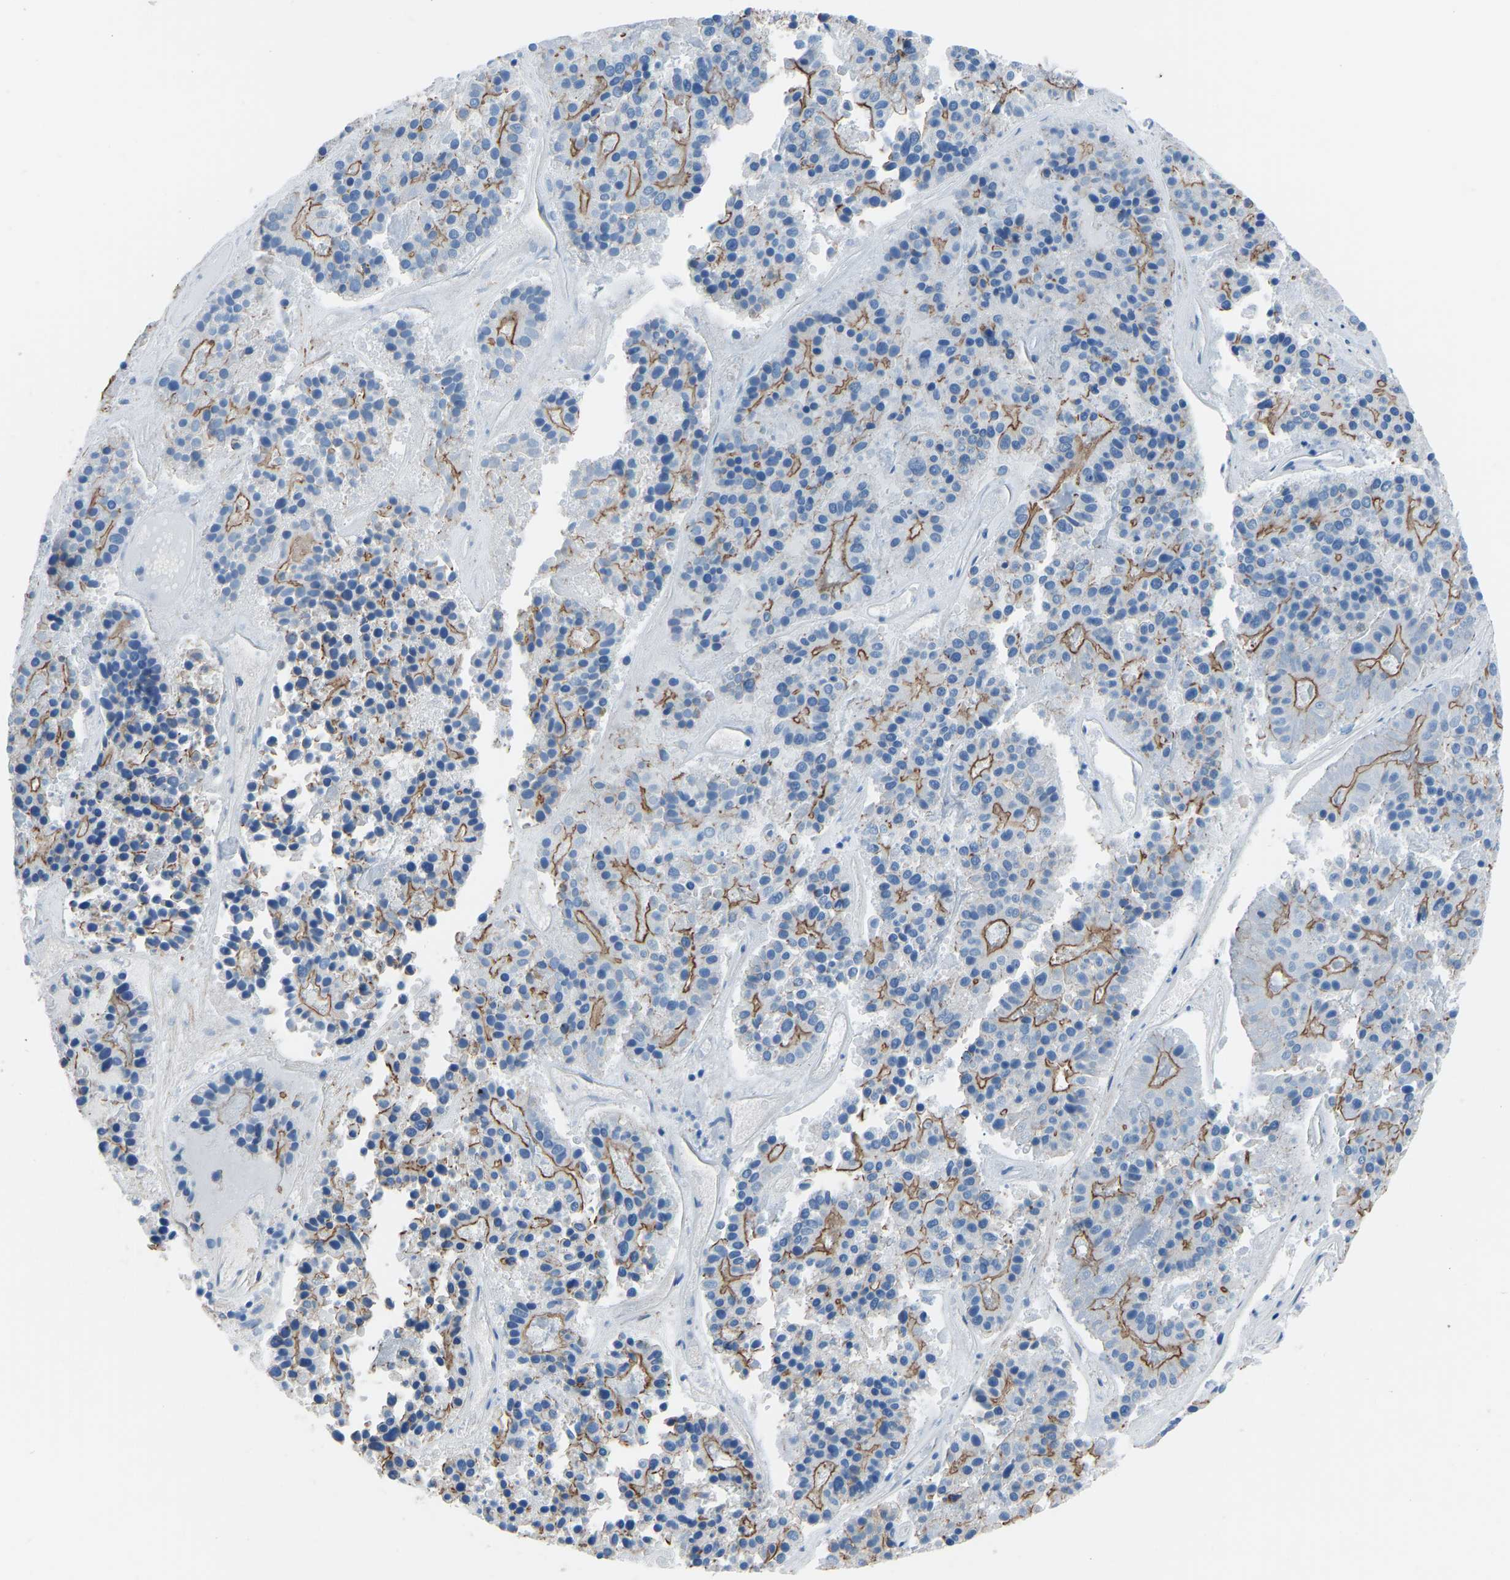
{"staining": {"intensity": "moderate", "quantity": "25%-75%", "location": "cytoplasmic/membranous"}, "tissue": "pancreatic cancer", "cell_type": "Tumor cells", "image_type": "cancer", "snomed": [{"axis": "morphology", "description": "Adenocarcinoma, NOS"}, {"axis": "topography", "description": "Pancreas"}], "caption": "Immunohistochemical staining of human pancreatic adenocarcinoma demonstrates medium levels of moderate cytoplasmic/membranous protein positivity in about 25%-75% of tumor cells.", "gene": "MYH10", "patient": {"sex": "male", "age": 50}}